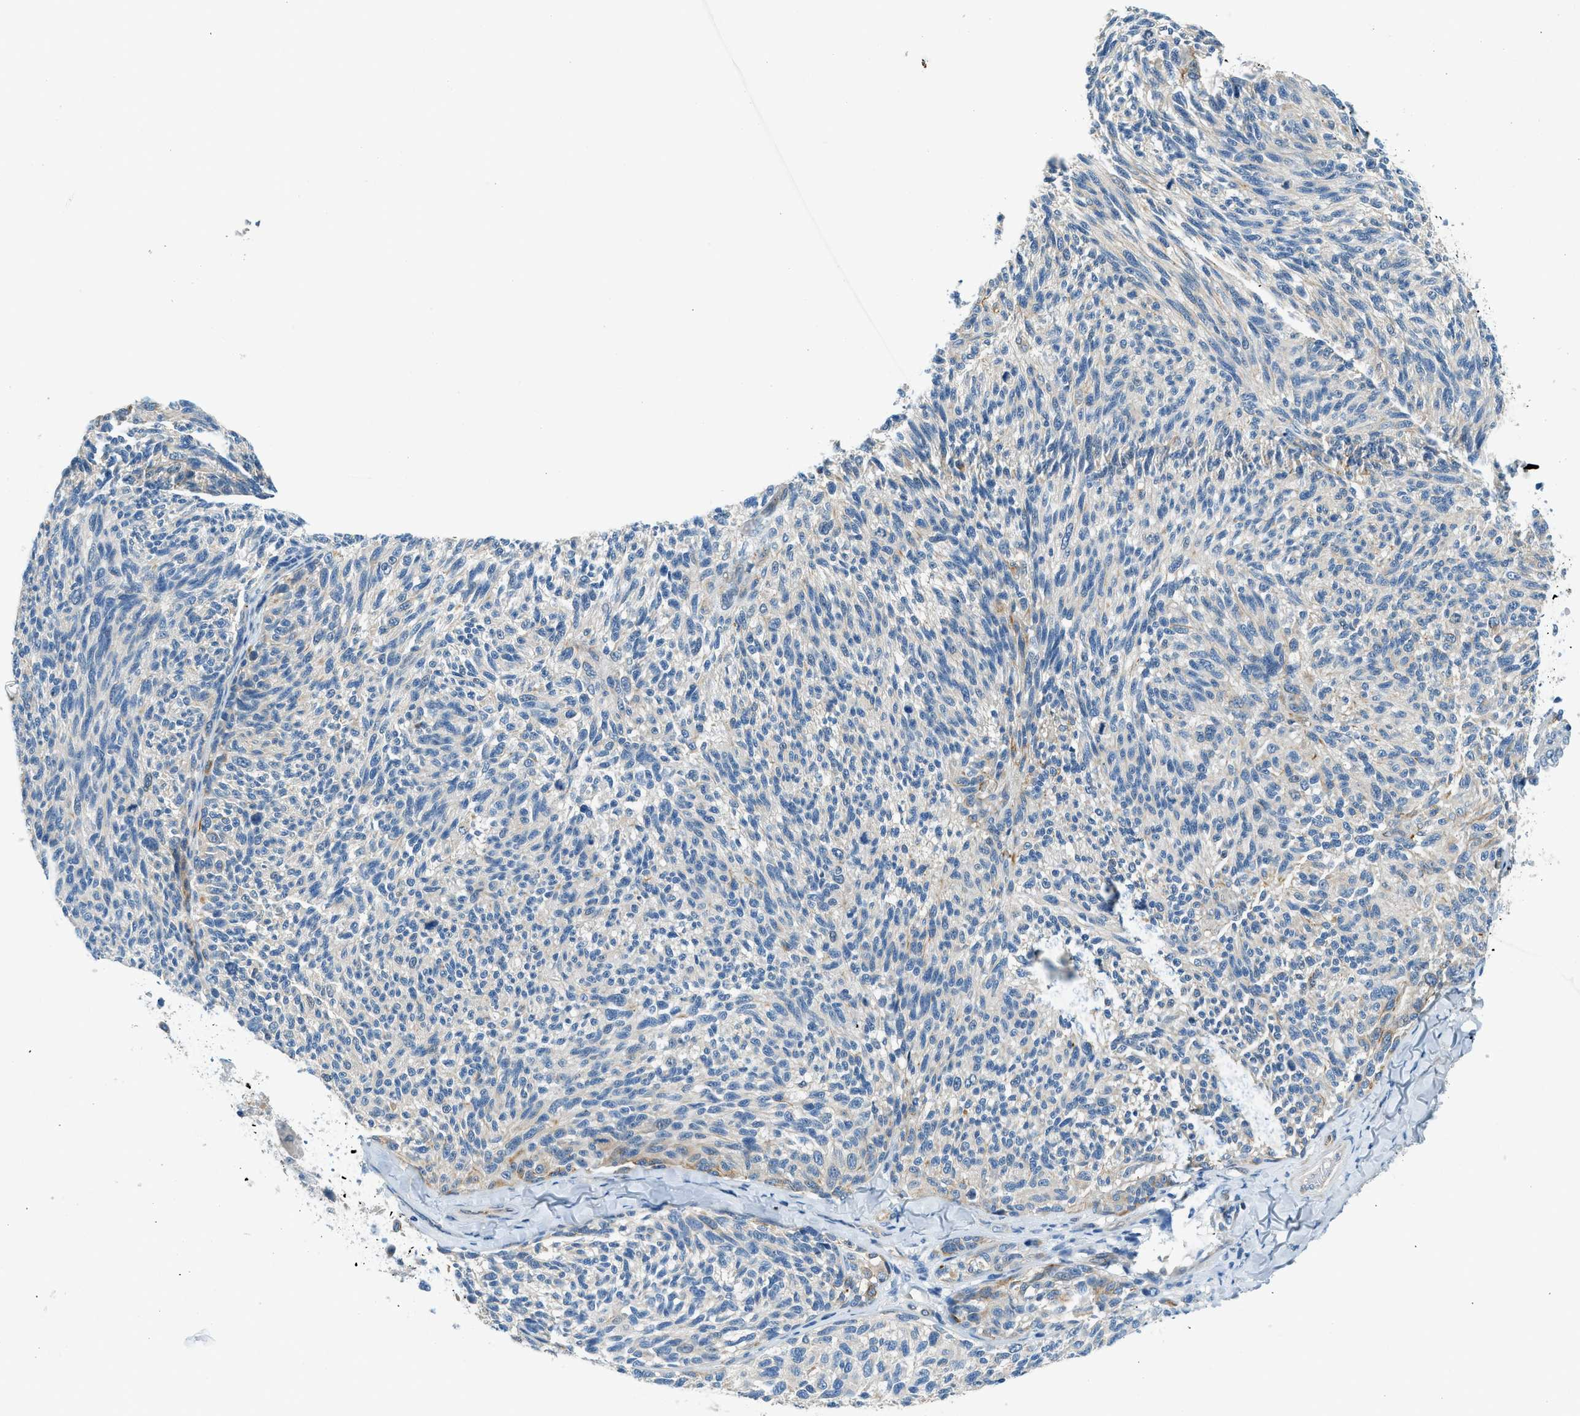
{"staining": {"intensity": "negative", "quantity": "none", "location": "none"}, "tissue": "melanoma", "cell_type": "Tumor cells", "image_type": "cancer", "snomed": [{"axis": "morphology", "description": "Malignant melanoma, NOS"}, {"axis": "topography", "description": "Skin"}], "caption": "A high-resolution micrograph shows immunohistochemistry (IHC) staining of melanoma, which reveals no significant expression in tumor cells.", "gene": "ZNF367", "patient": {"sex": "female", "age": 73}}